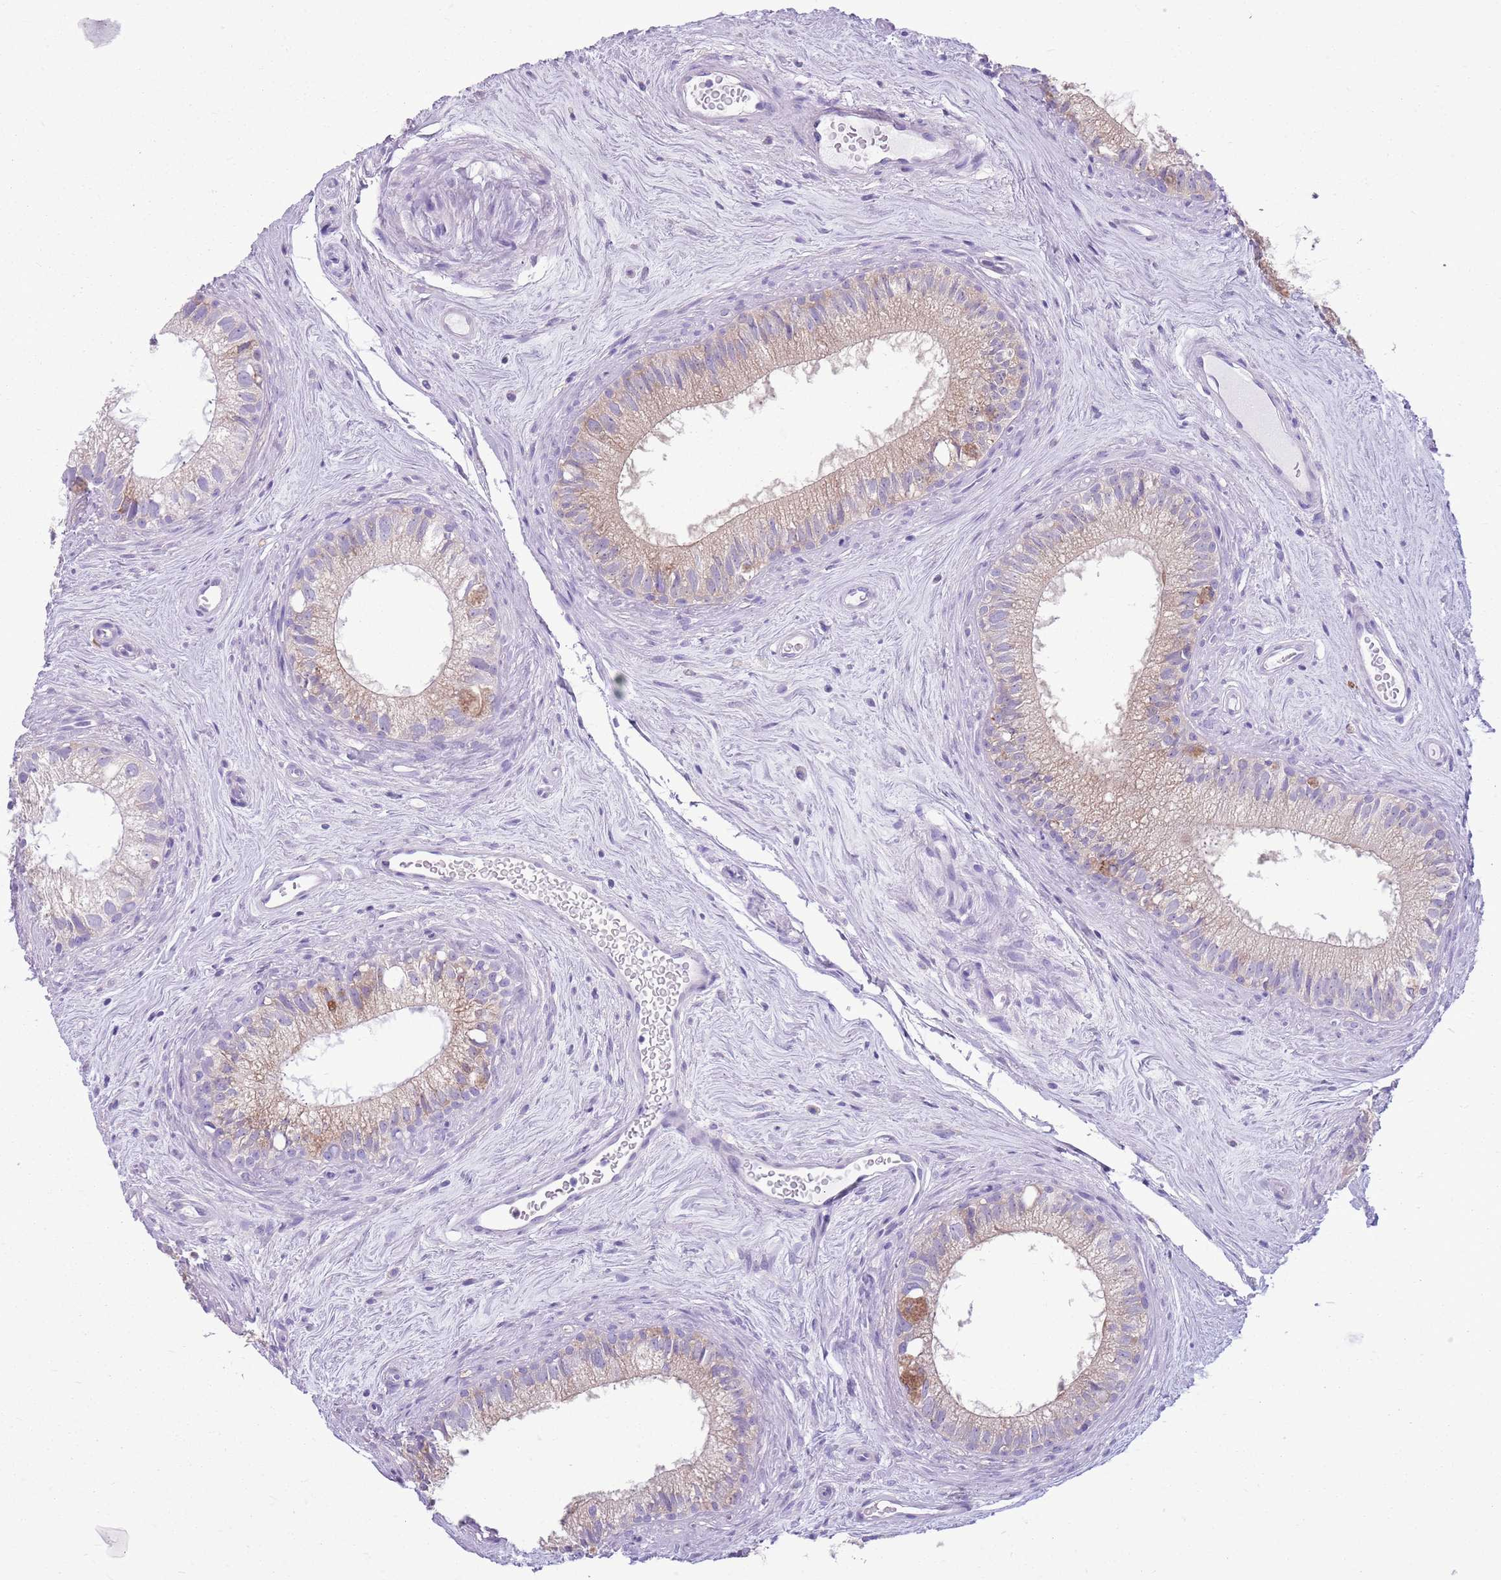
{"staining": {"intensity": "weak", "quantity": "25%-75%", "location": "cytoplasmic/membranous"}, "tissue": "epididymis", "cell_type": "Glandular cells", "image_type": "normal", "snomed": [{"axis": "morphology", "description": "Normal tissue, NOS"}, {"axis": "topography", "description": "Epididymis"}], "caption": "Brown immunohistochemical staining in benign human epididymis demonstrates weak cytoplasmic/membranous staining in approximately 25%-75% of glandular cells.", "gene": "KCTD19", "patient": {"sex": "male", "age": 71}}